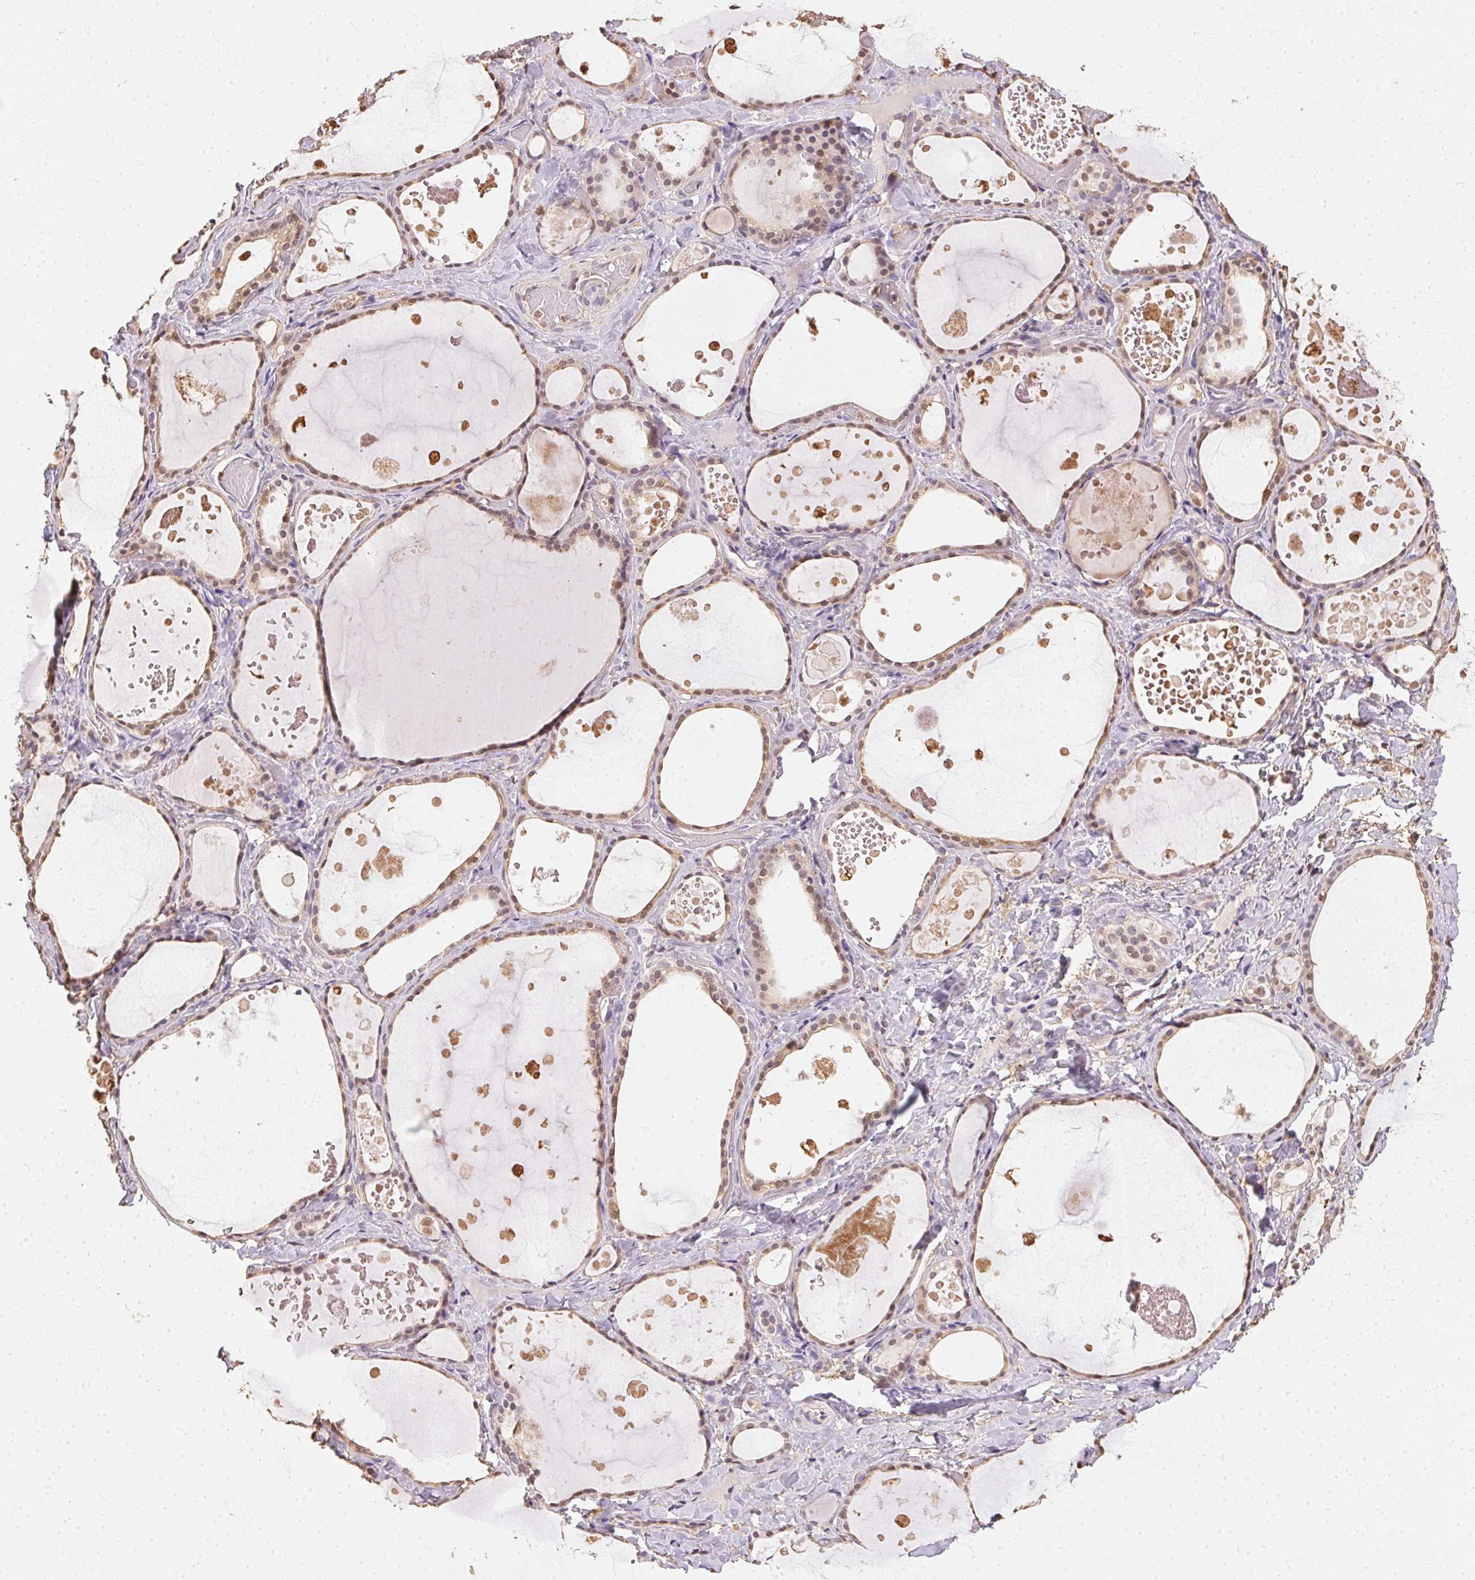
{"staining": {"intensity": "weak", "quantity": ">75%", "location": "cytoplasmic/membranous"}, "tissue": "thyroid gland", "cell_type": "Glandular cells", "image_type": "normal", "snomed": [{"axis": "morphology", "description": "Normal tissue, NOS"}, {"axis": "topography", "description": "Thyroid gland"}], "caption": "Weak cytoplasmic/membranous staining is appreciated in approximately >75% of glandular cells in unremarkable thyroid gland.", "gene": "S100A3", "patient": {"sex": "female", "age": 56}}